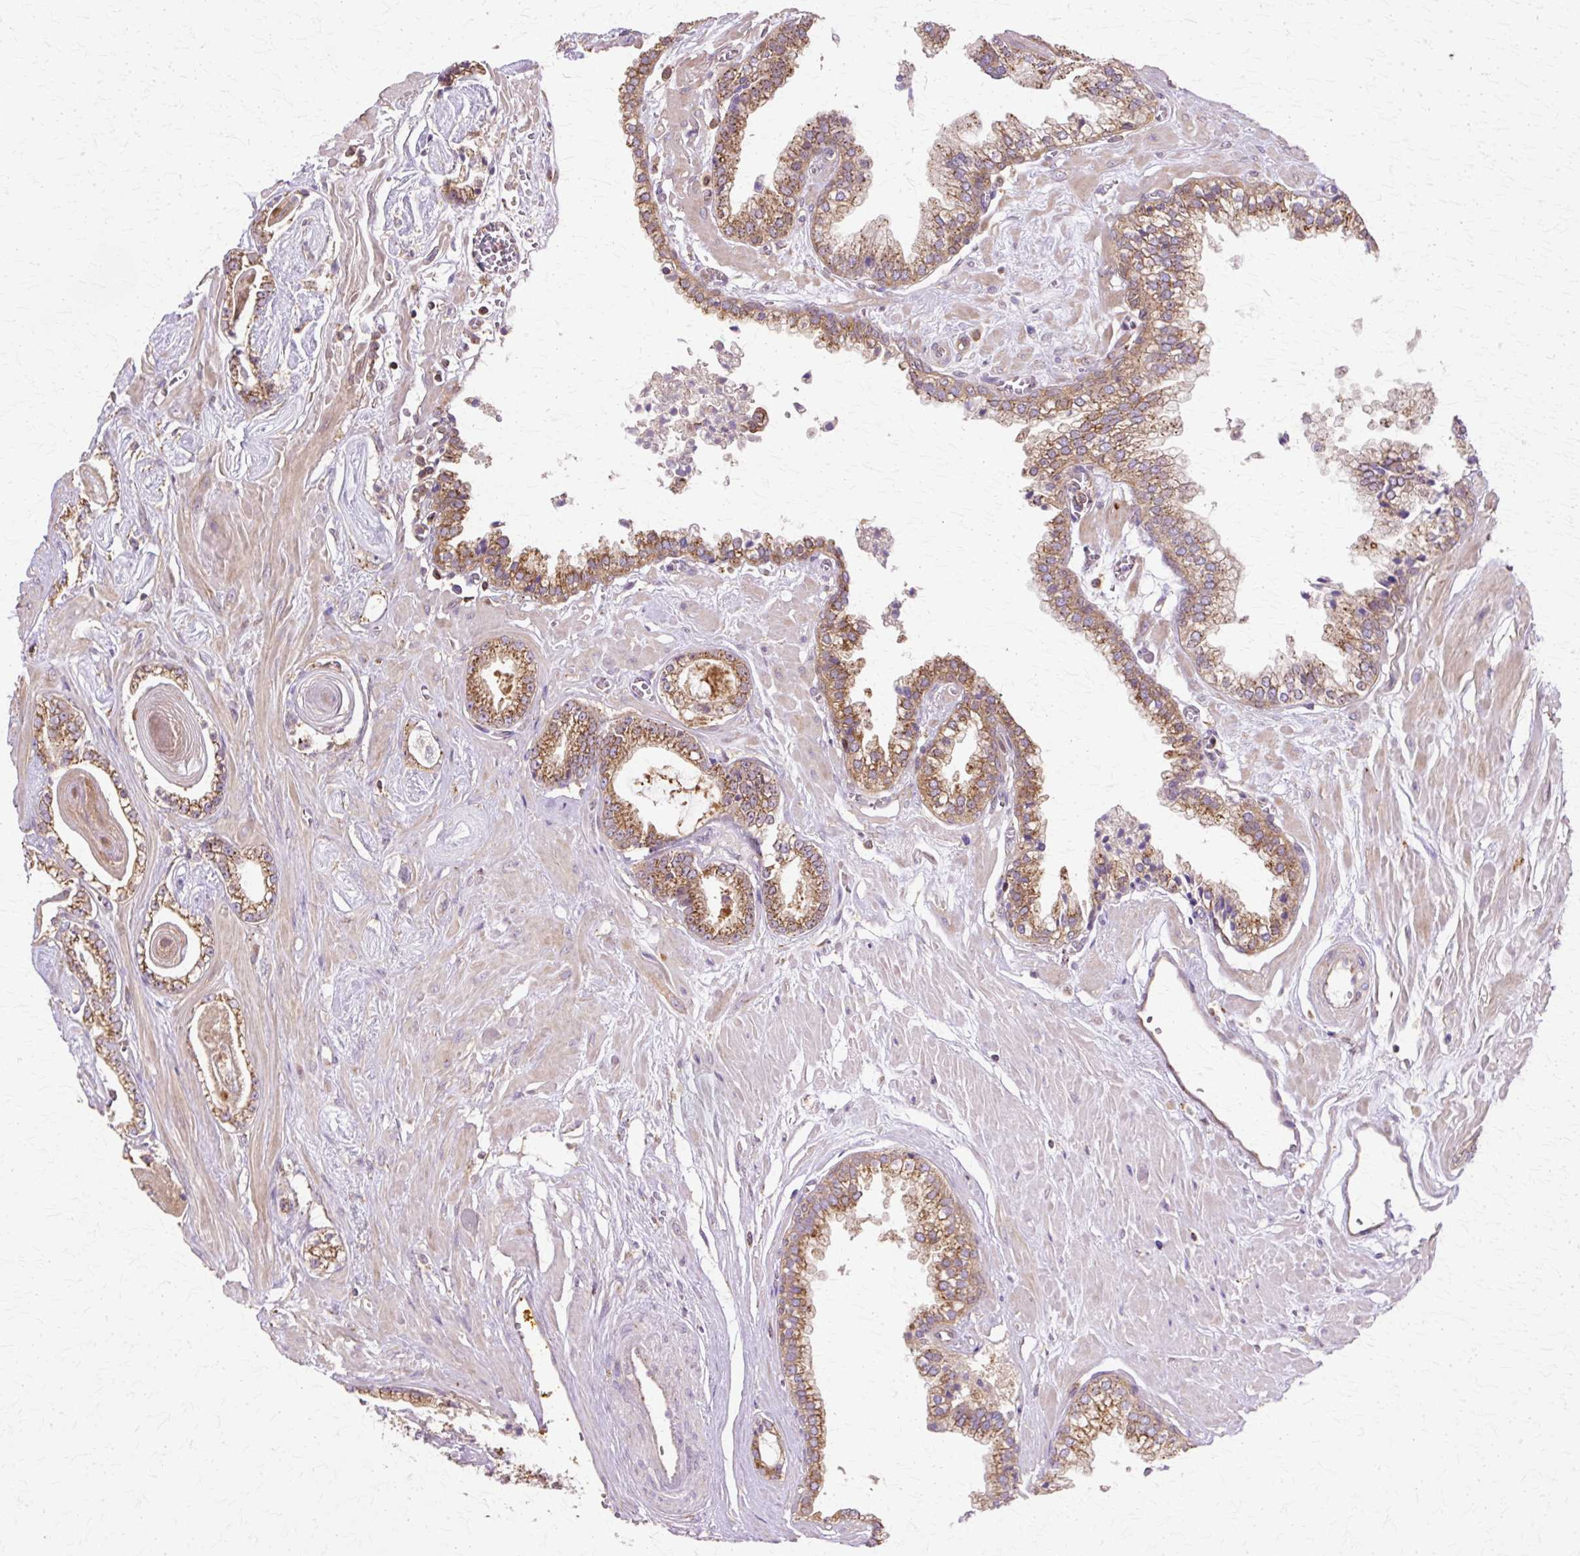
{"staining": {"intensity": "moderate", "quantity": ">75%", "location": "cytoplasmic/membranous"}, "tissue": "prostate cancer", "cell_type": "Tumor cells", "image_type": "cancer", "snomed": [{"axis": "morphology", "description": "Adenocarcinoma, Low grade"}, {"axis": "topography", "description": "Prostate"}], "caption": "Prostate cancer tissue shows moderate cytoplasmic/membranous expression in approximately >75% of tumor cells", "gene": "COPB1", "patient": {"sex": "male", "age": 60}}